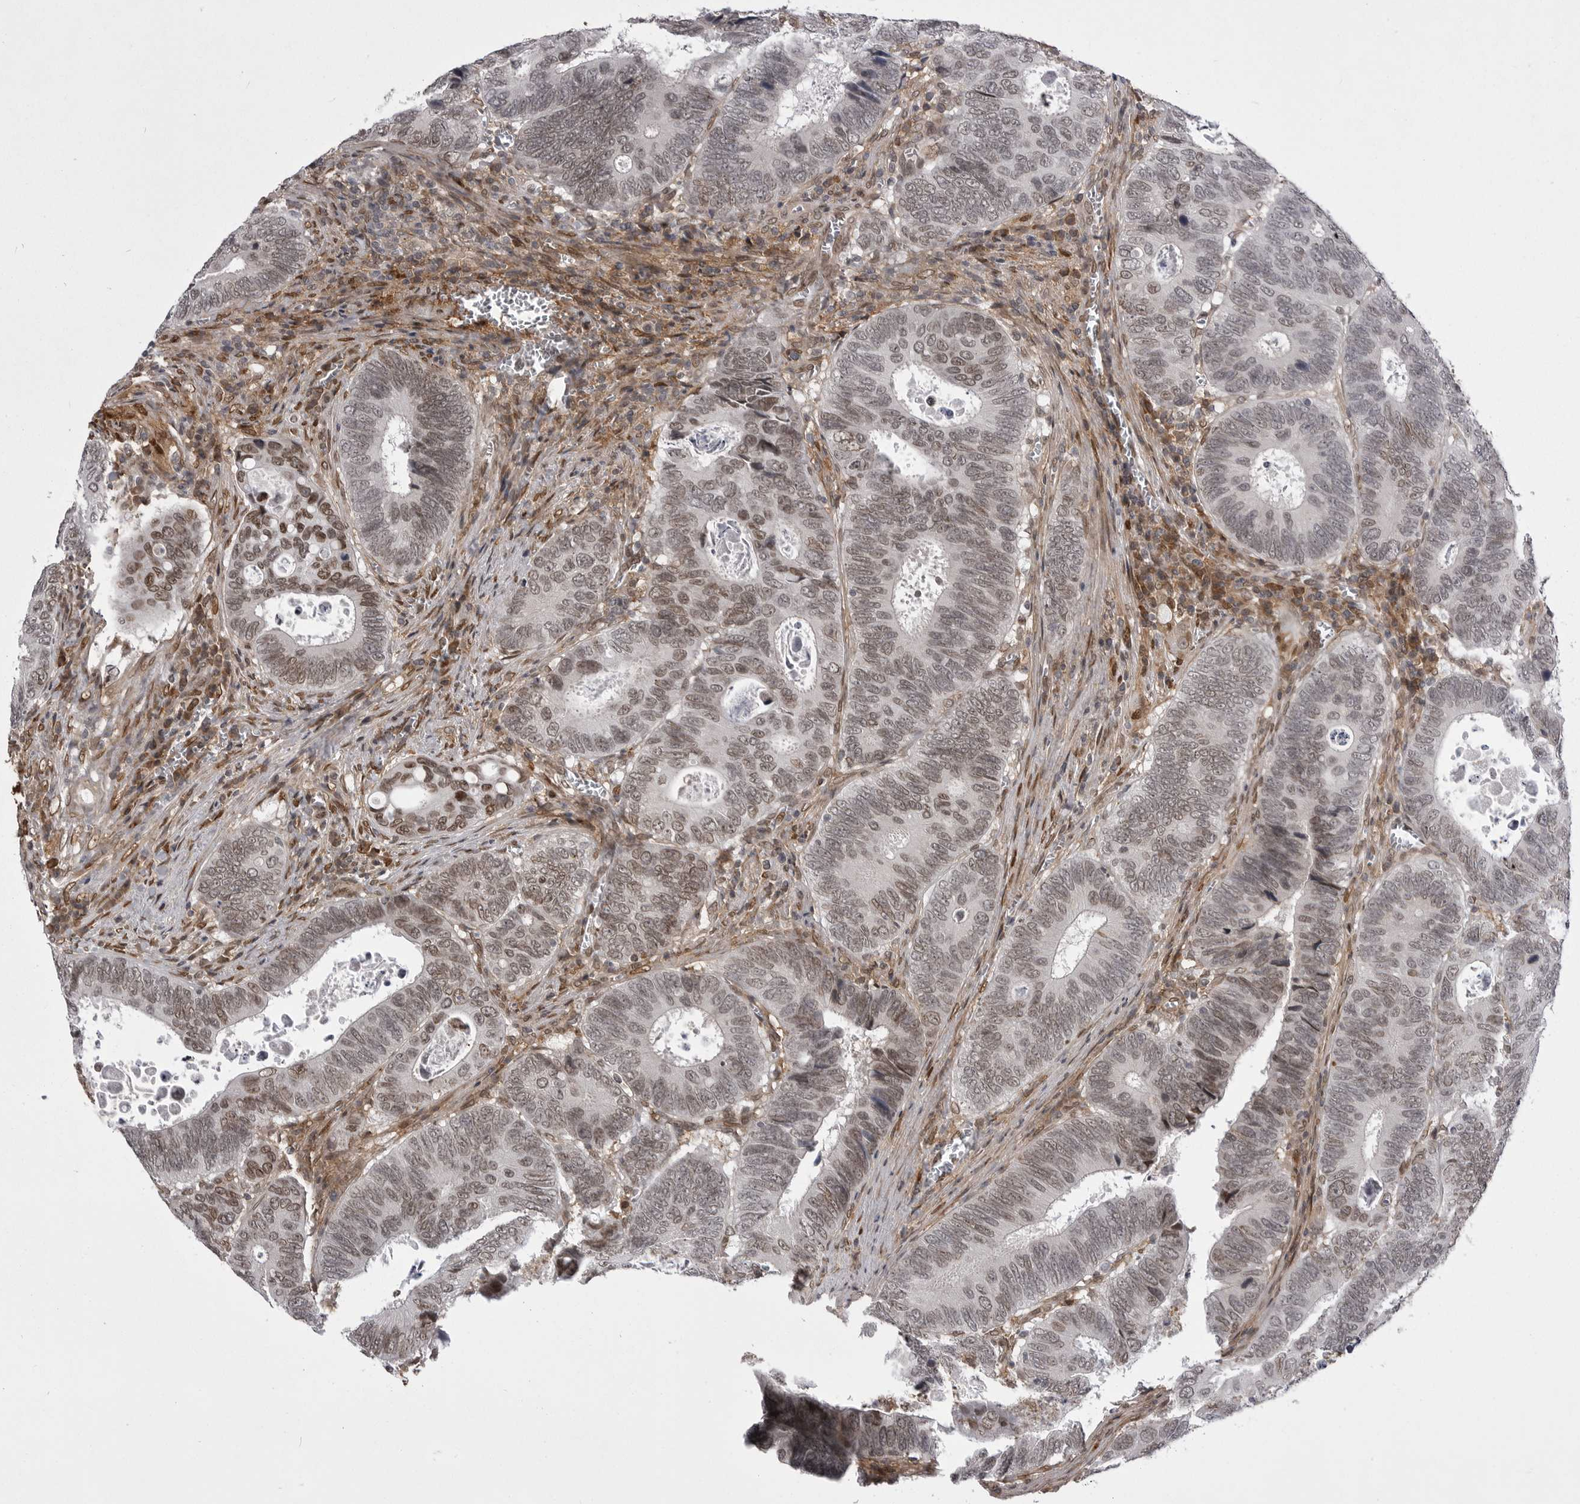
{"staining": {"intensity": "moderate", "quantity": ">75%", "location": "nuclear"}, "tissue": "colorectal cancer", "cell_type": "Tumor cells", "image_type": "cancer", "snomed": [{"axis": "morphology", "description": "Adenocarcinoma, NOS"}, {"axis": "topography", "description": "Colon"}], "caption": "Brown immunohistochemical staining in human adenocarcinoma (colorectal) demonstrates moderate nuclear staining in about >75% of tumor cells.", "gene": "ABL1", "patient": {"sex": "male", "age": 72}}